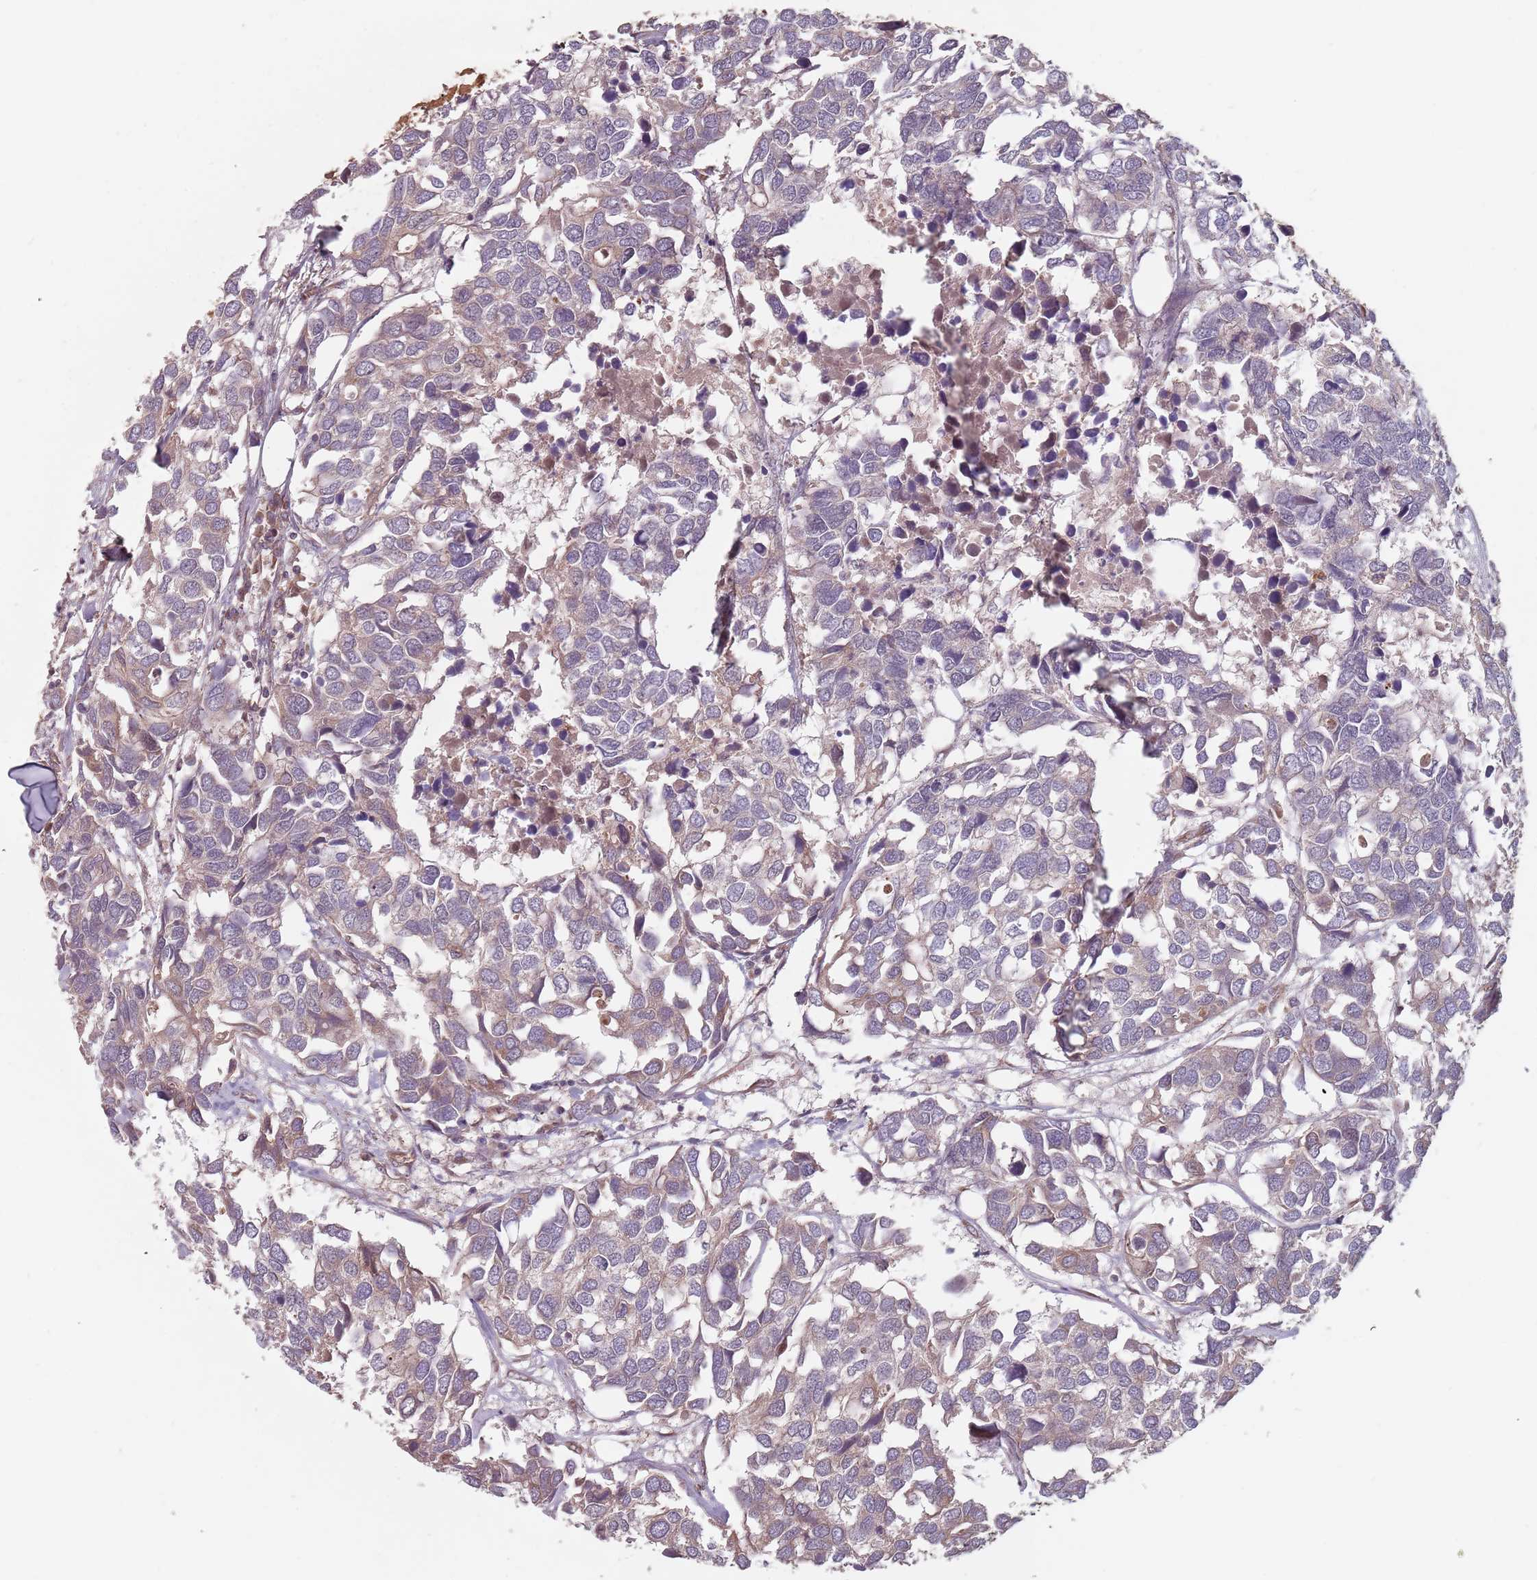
{"staining": {"intensity": "weak", "quantity": "<25%", "location": "cytoplasmic/membranous"}, "tissue": "breast cancer", "cell_type": "Tumor cells", "image_type": "cancer", "snomed": [{"axis": "morphology", "description": "Duct carcinoma"}, {"axis": "topography", "description": "Breast"}], "caption": "Image shows no protein staining in tumor cells of infiltrating ductal carcinoma (breast) tissue.", "gene": "C3orf14", "patient": {"sex": "female", "age": 83}}